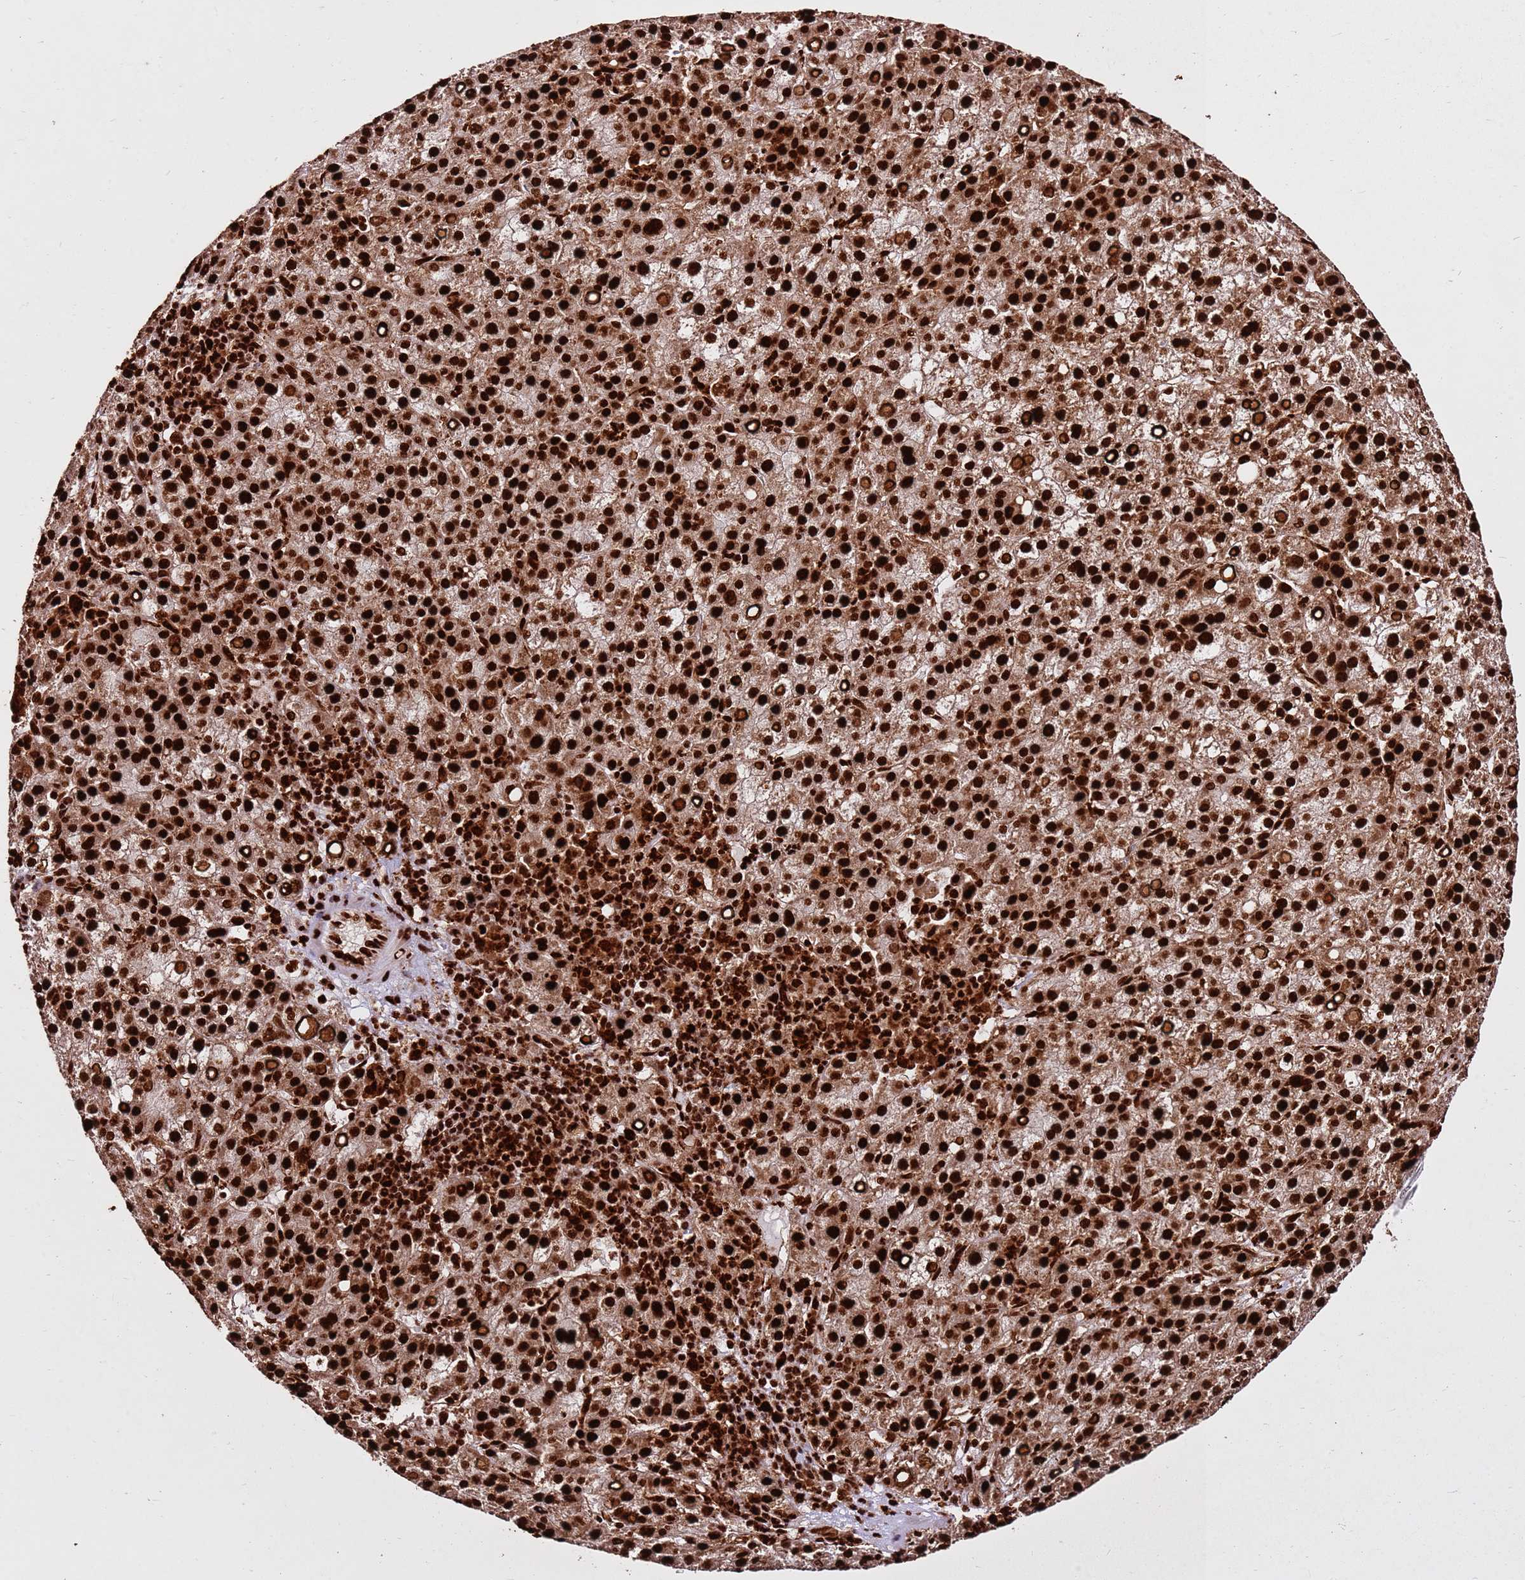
{"staining": {"intensity": "strong", "quantity": ">75%", "location": "nuclear"}, "tissue": "liver cancer", "cell_type": "Tumor cells", "image_type": "cancer", "snomed": [{"axis": "morphology", "description": "Carcinoma, Hepatocellular, NOS"}, {"axis": "topography", "description": "Liver"}], "caption": "A photomicrograph showing strong nuclear positivity in about >75% of tumor cells in liver cancer (hepatocellular carcinoma), as visualized by brown immunohistochemical staining.", "gene": "HNRNPAB", "patient": {"sex": "female", "age": 58}}